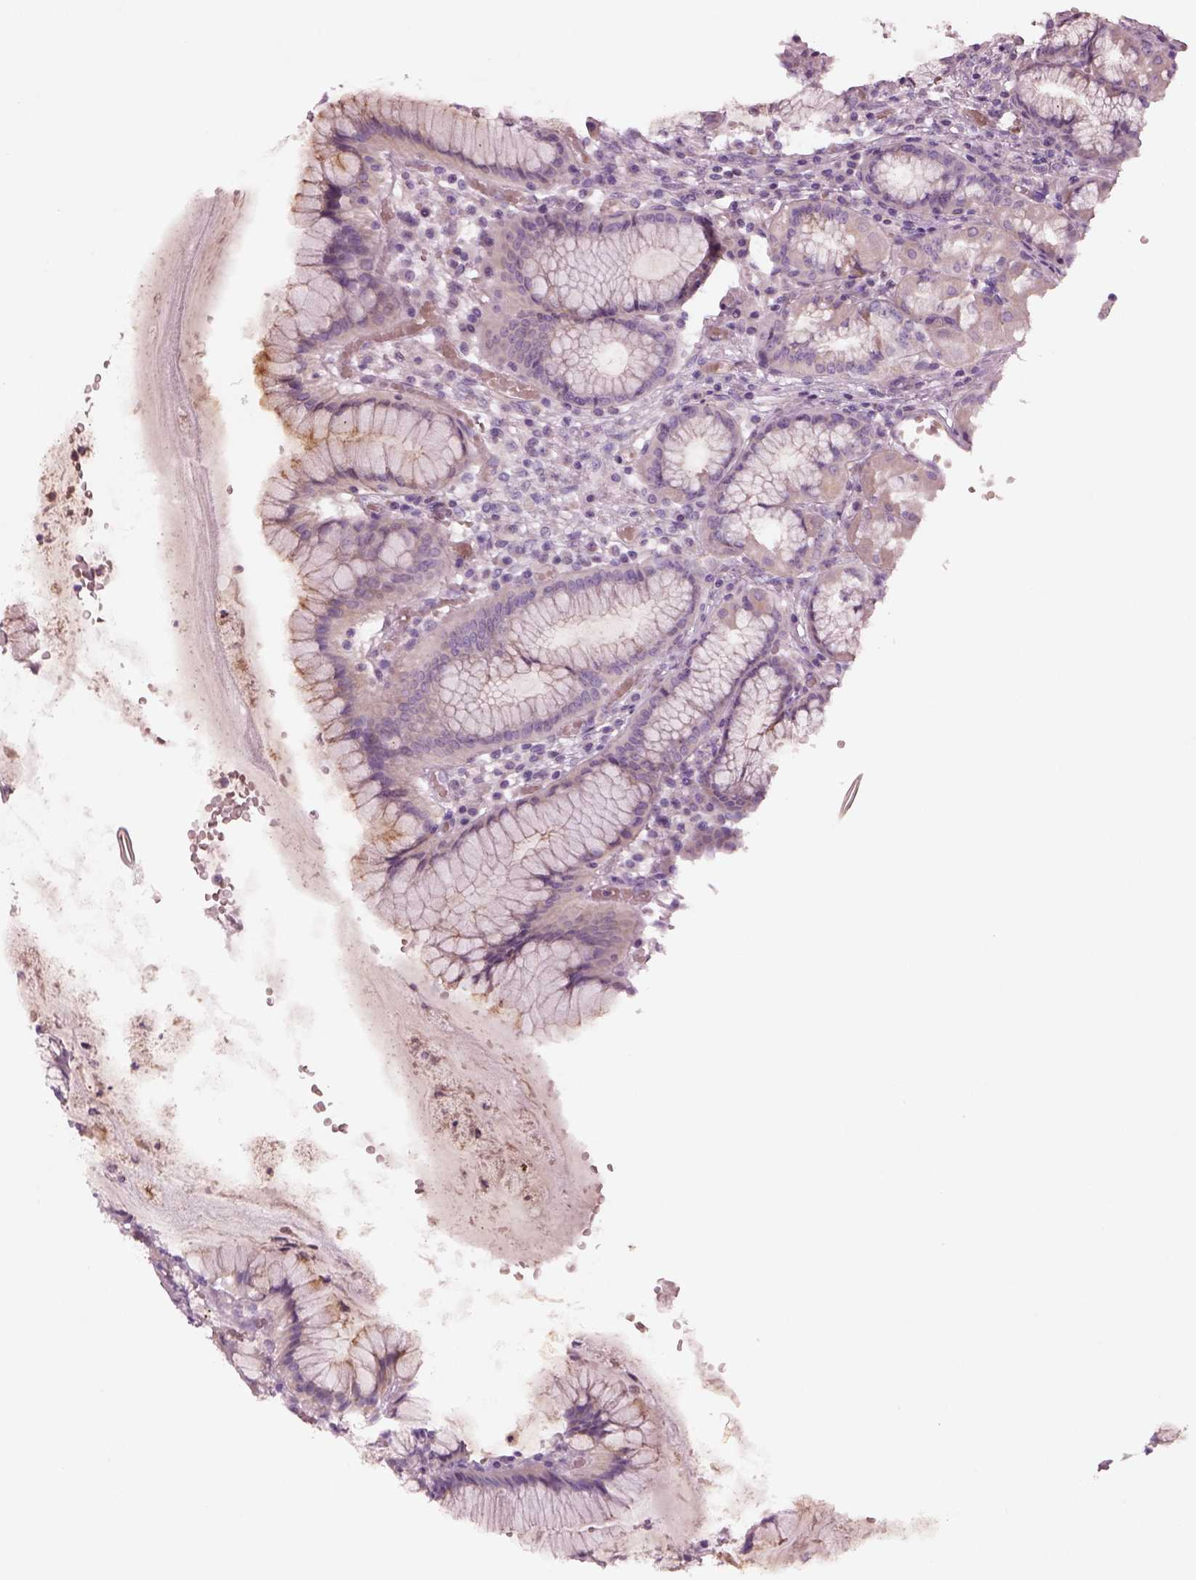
{"staining": {"intensity": "moderate", "quantity": "<25%", "location": "cytoplasmic/membranous"}, "tissue": "stomach", "cell_type": "Glandular cells", "image_type": "normal", "snomed": [{"axis": "morphology", "description": "Normal tissue, NOS"}, {"axis": "topography", "description": "Stomach"}], "caption": "An image showing moderate cytoplasmic/membranous positivity in approximately <25% of glandular cells in normal stomach, as visualized by brown immunohistochemical staining.", "gene": "DUOXA2", "patient": {"sex": "male", "age": 55}}